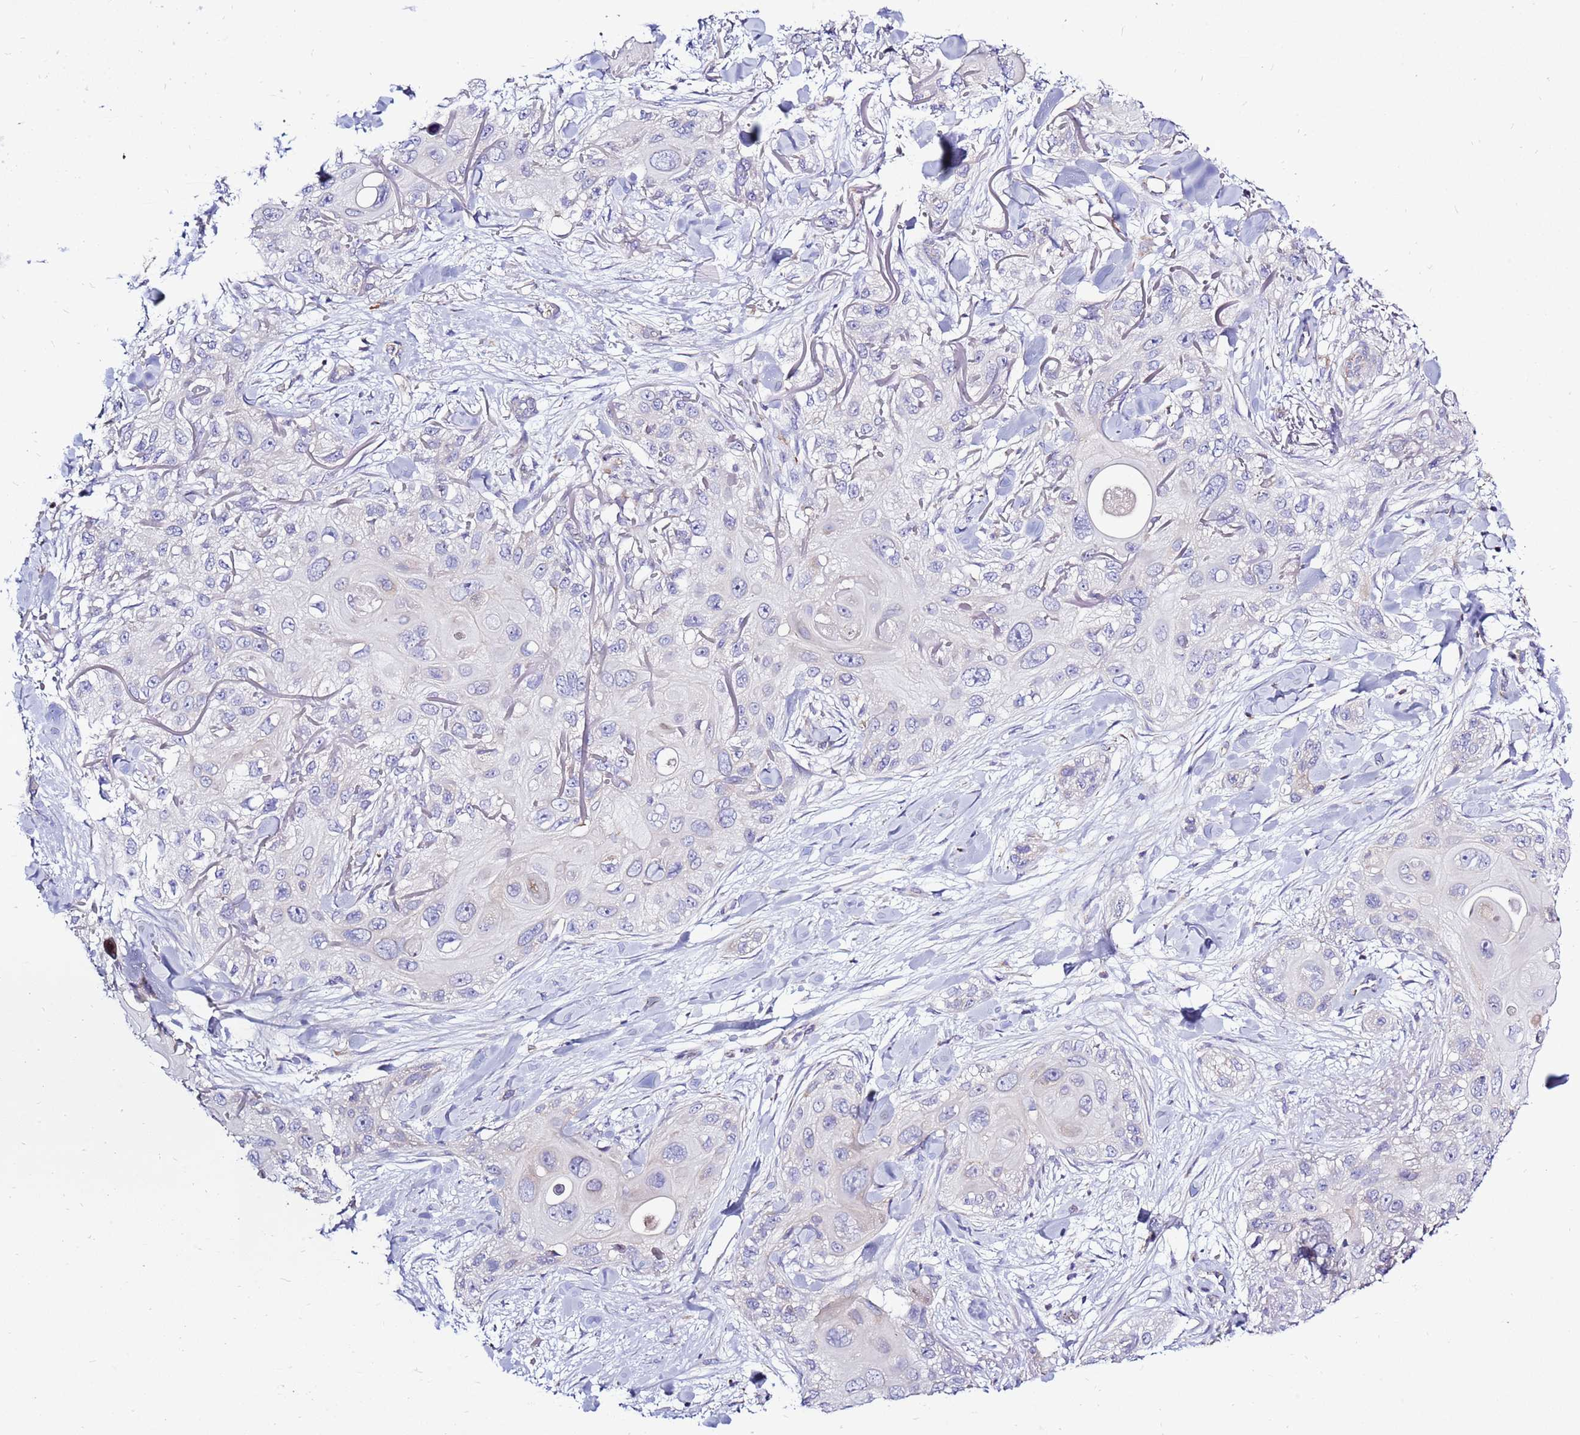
{"staining": {"intensity": "negative", "quantity": "none", "location": "none"}, "tissue": "skin cancer", "cell_type": "Tumor cells", "image_type": "cancer", "snomed": [{"axis": "morphology", "description": "Normal tissue, NOS"}, {"axis": "morphology", "description": "Squamous cell carcinoma, NOS"}, {"axis": "topography", "description": "Skin"}], "caption": "Immunohistochemical staining of skin cancer (squamous cell carcinoma) demonstrates no significant expression in tumor cells.", "gene": "IGF1R", "patient": {"sex": "male", "age": 72}}